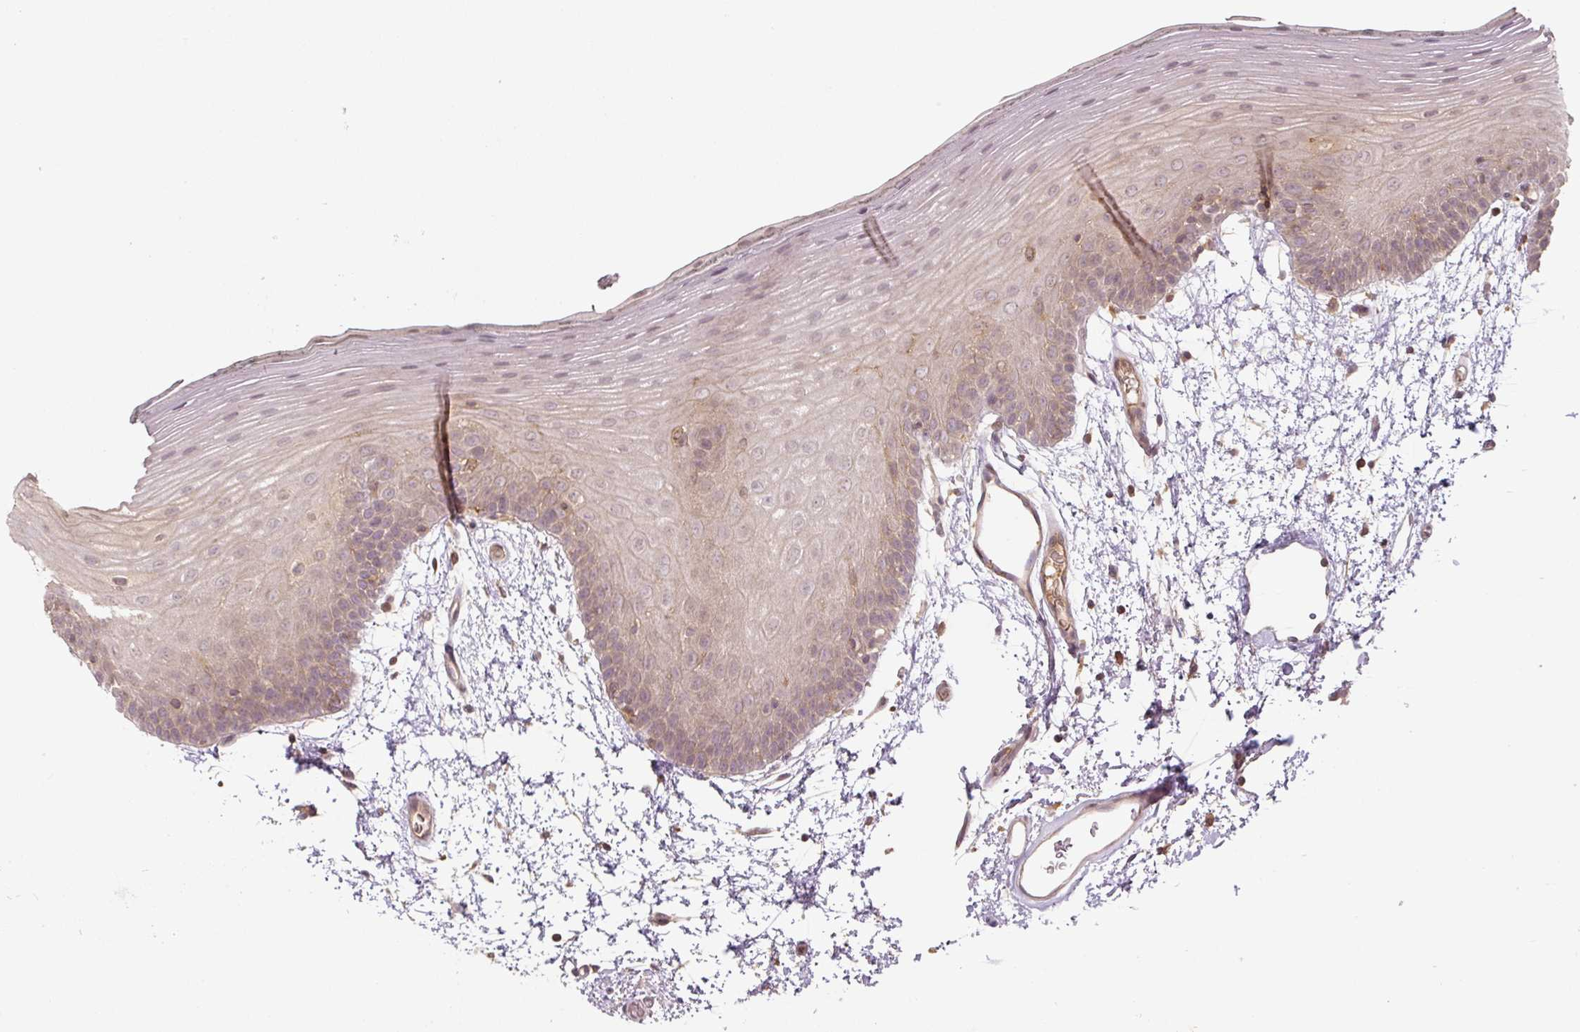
{"staining": {"intensity": "weak", "quantity": "25%-75%", "location": "cytoplasmic/membranous,nuclear"}, "tissue": "oral mucosa", "cell_type": "Squamous epithelial cells", "image_type": "normal", "snomed": [{"axis": "morphology", "description": "Normal tissue, NOS"}, {"axis": "morphology", "description": "Squamous cell carcinoma, NOS"}, {"axis": "topography", "description": "Oral tissue"}, {"axis": "topography", "description": "Head-Neck"}], "caption": "Protein expression analysis of benign oral mucosa demonstrates weak cytoplasmic/membranous,nuclear positivity in about 25%-75% of squamous epithelial cells. Using DAB (brown) and hematoxylin (blue) stains, captured at high magnification using brightfield microscopy.", "gene": "C2orf73", "patient": {"sex": "female", "age": 81}}